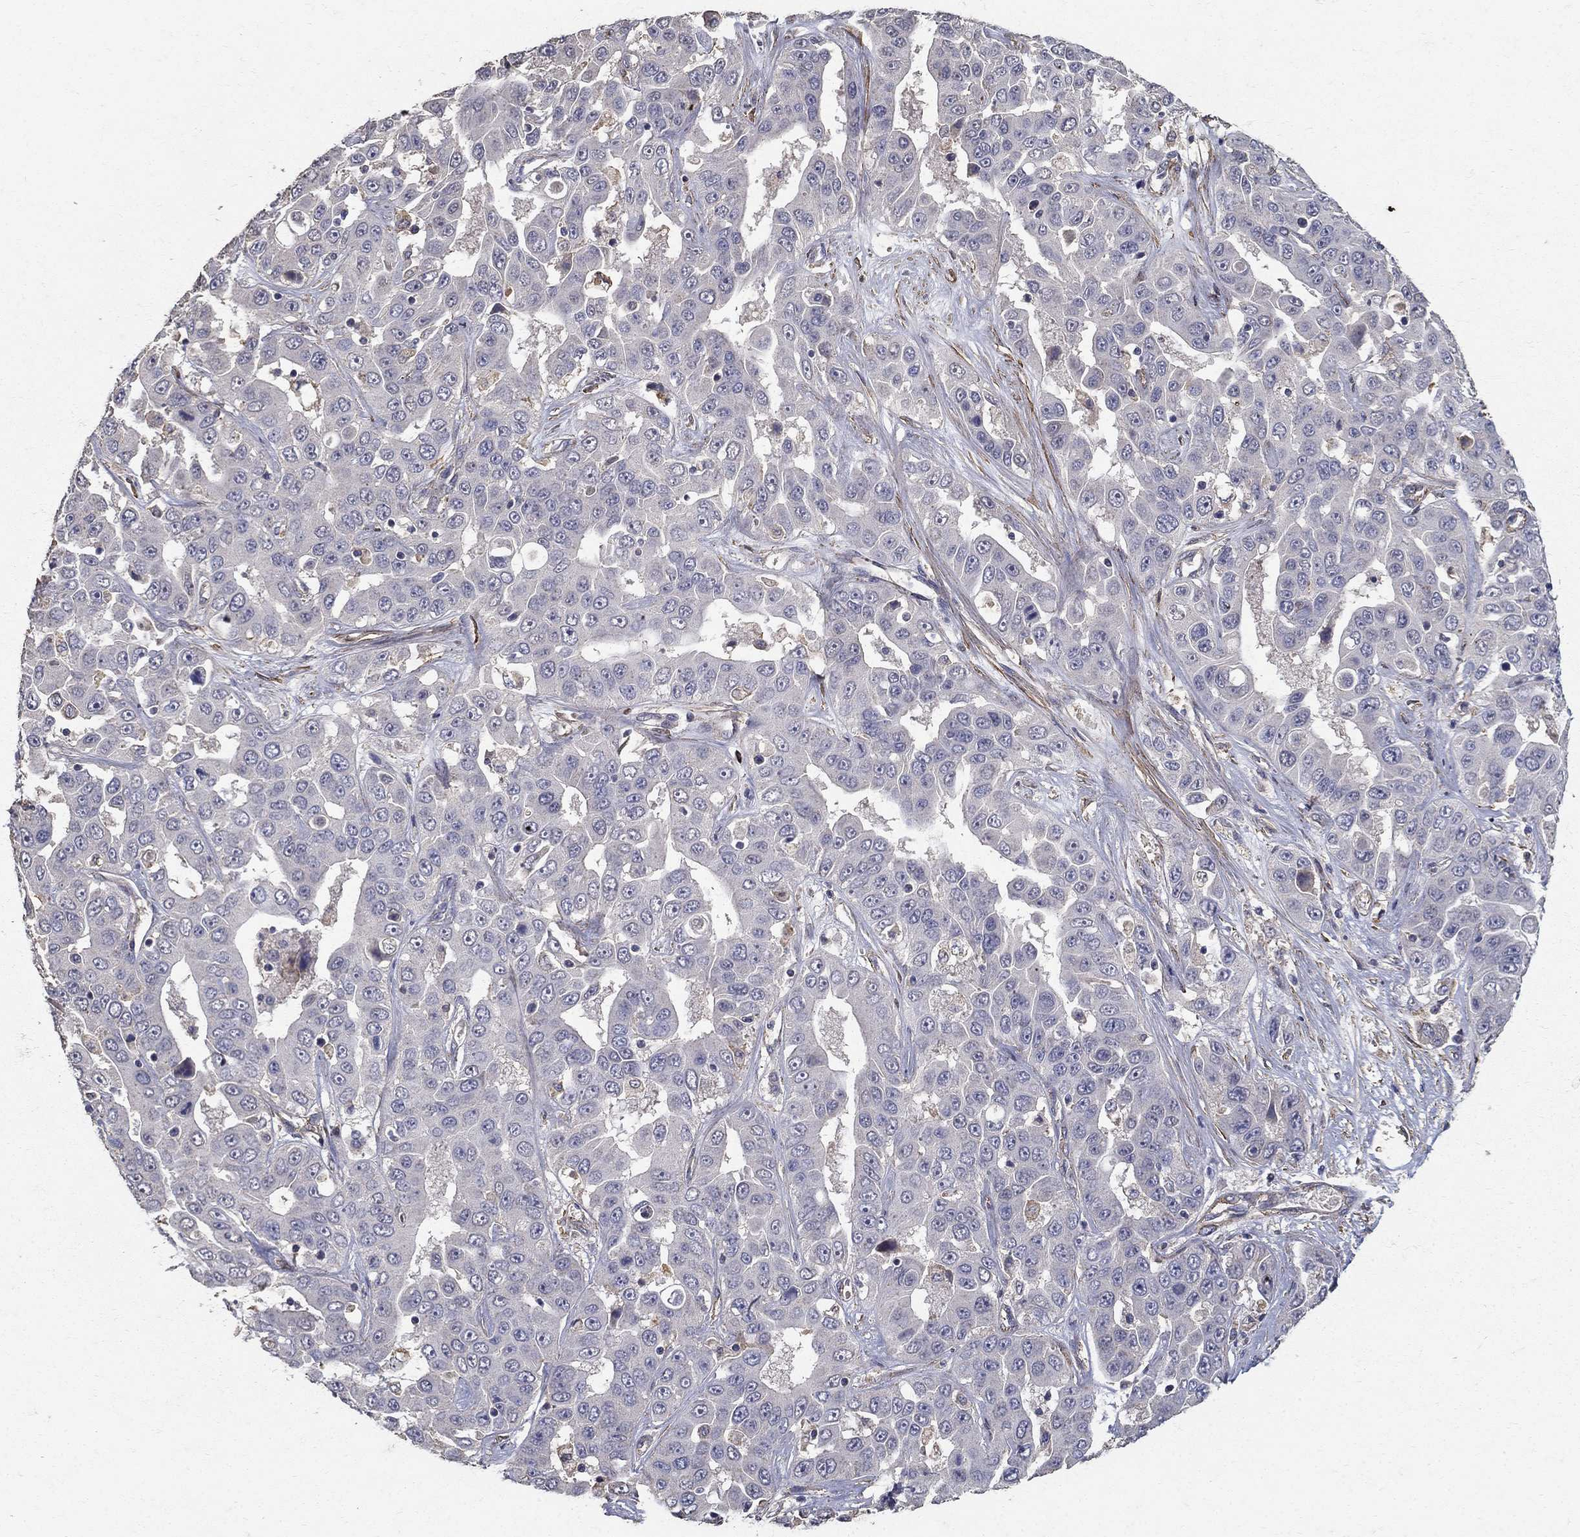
{"staining": {"intensity": "negative", "quantity": "none", "location": "none"}, "tissue": "liver cancer", "cell_type": "Tumor cells", "image_type": "cancer", "snomed": [{"axis": "morphology", "description": "Cholangiocarcinoma"}, {"axis": "topography", "description": "Liver"}], "caption": "The micrograph demonstrates no significant staining in tumor cells of liver cholangiocarcinoma.", "gene": "MPP2", "patient": {"sex": "female", "age": 52}}